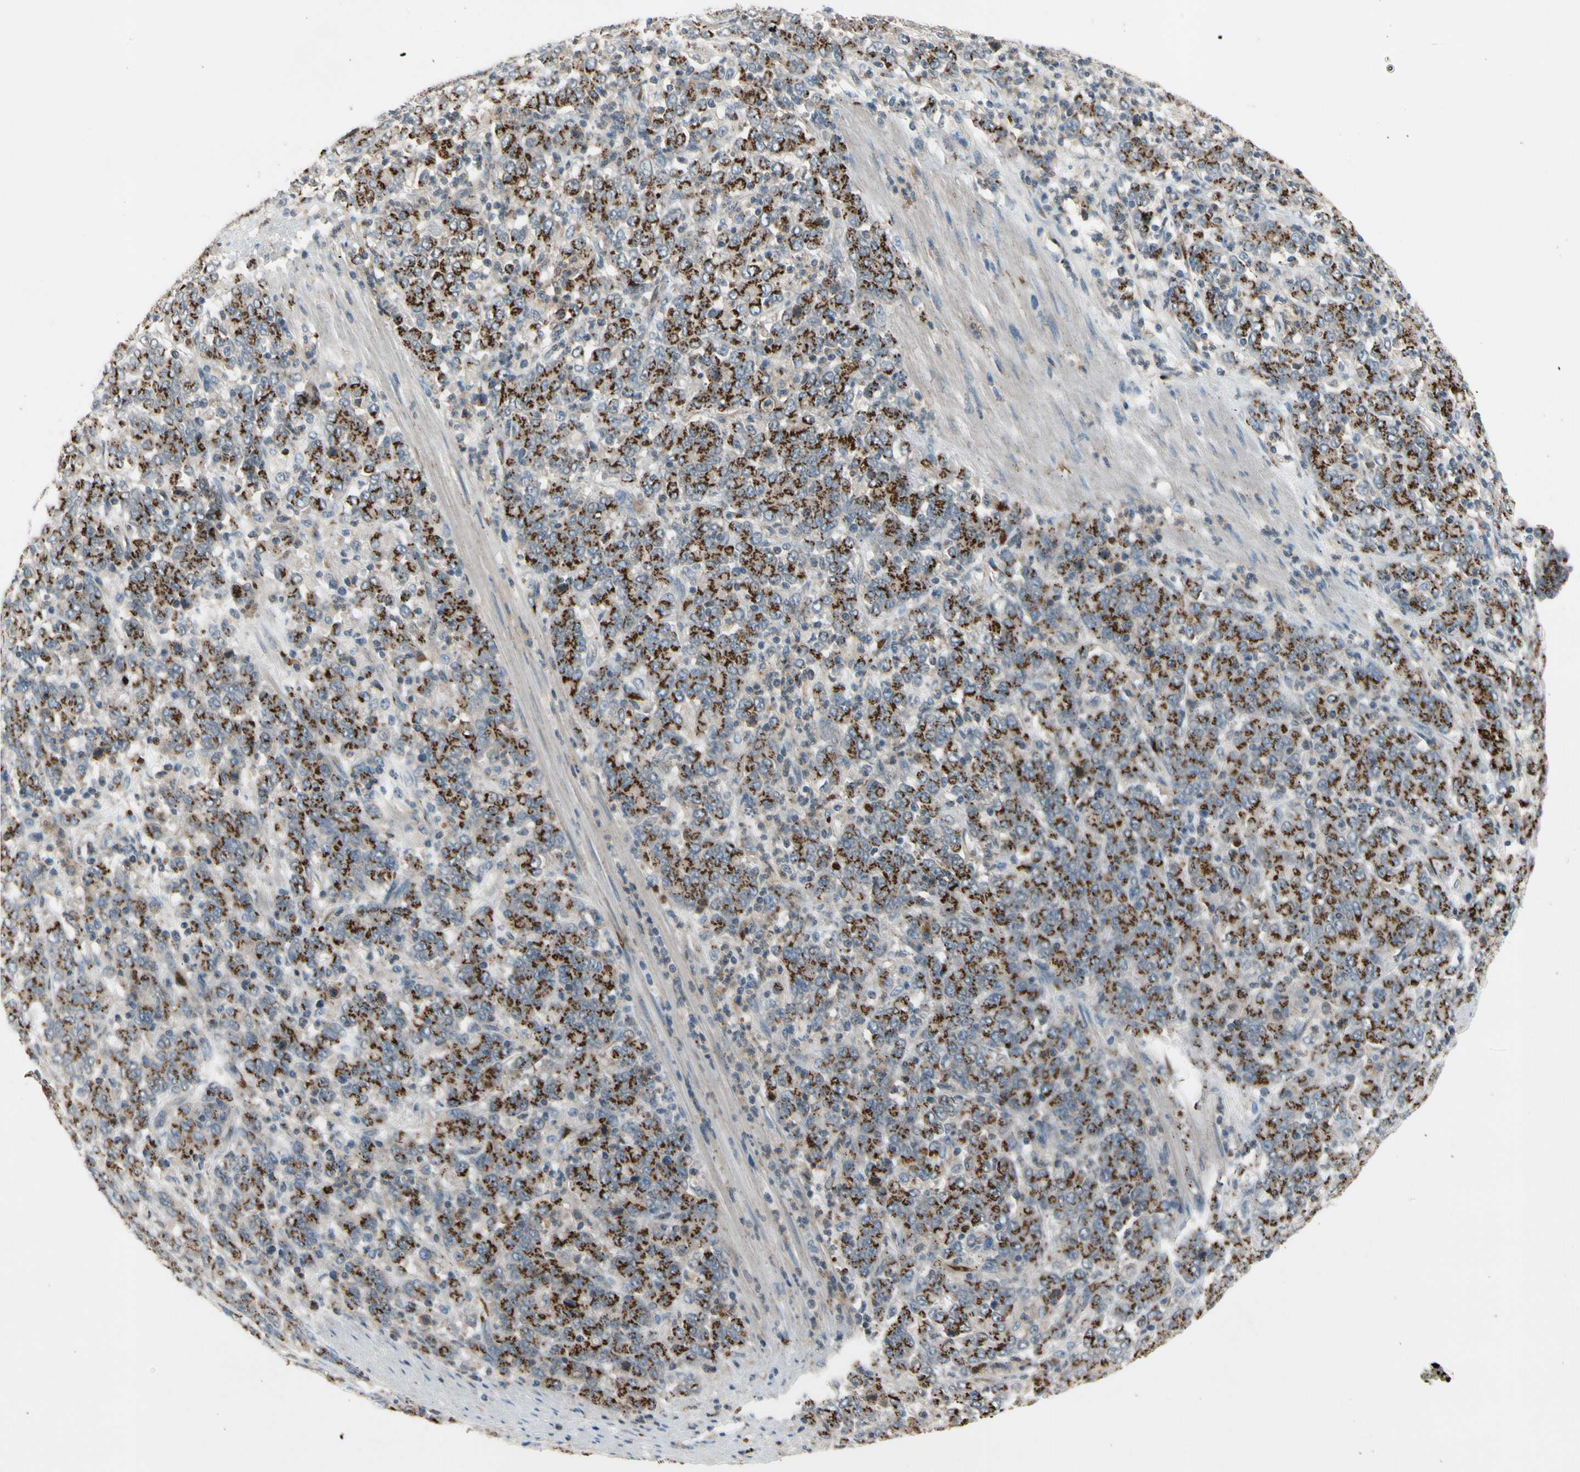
{"staining": {"intensity": "strong", "quantity": ">75%", "location": "cytoplasmic/membranous"}, "tissue": "stomach cancer", "cell_type": "Tumor cells", "image_type": "cancer", "snomed": [{"axis": "morphology", "description": "Adenocarcinoma, NOS"}, {"axis": "topography", "description": "Stomach, lower"}], "caption": "Stomach cancer tissue exhibits strong cytoplasmic/membranous staining in about >75% of tumor cells, visualized by immunohistochemistry.", "gene": "GALNT5", "patient": {"sex": "female", "age": 71}}